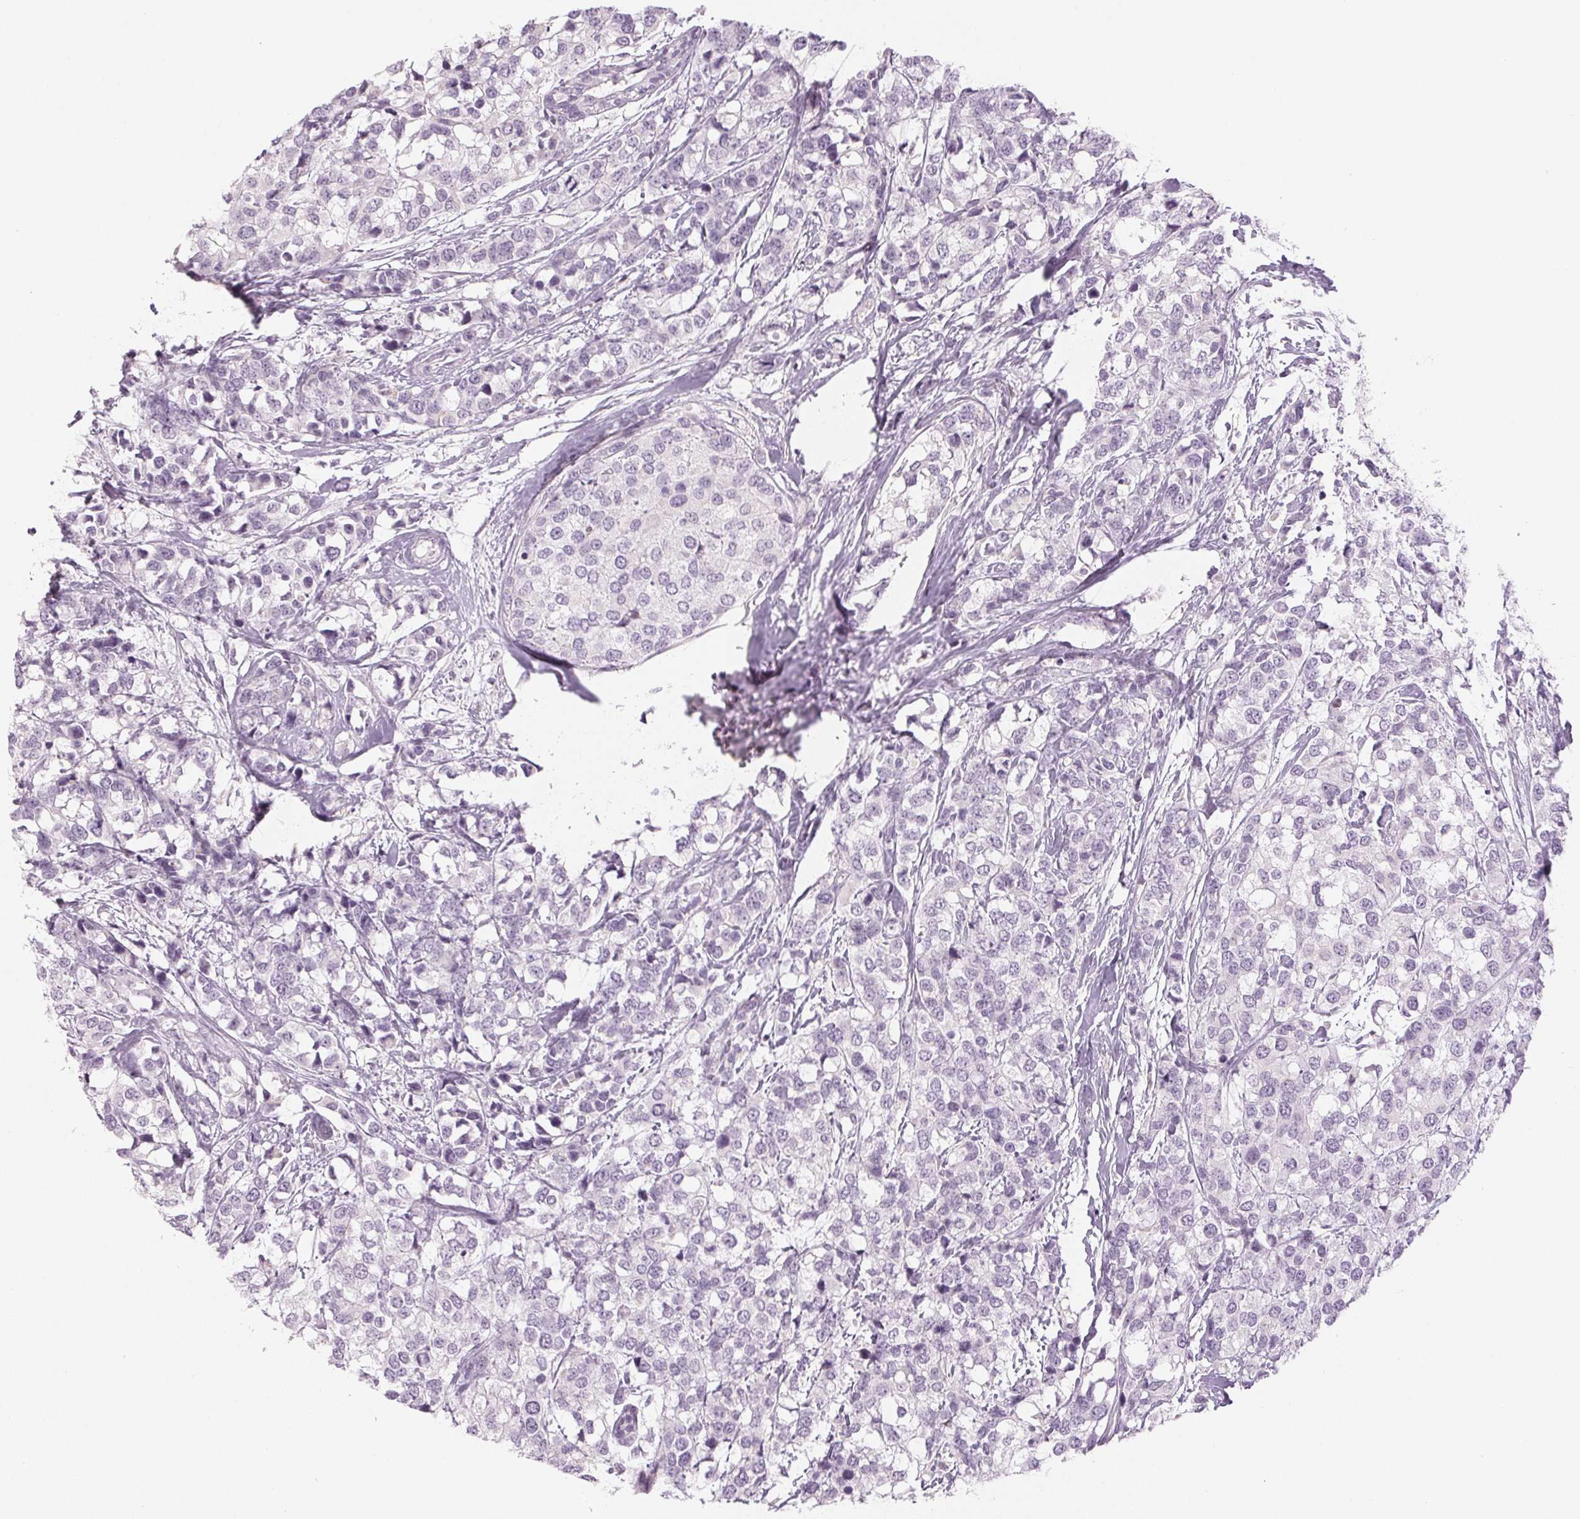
{"staining": {"intensity": "negative", "quantity": "none", "location": "none"}, "tissue": "breast cancer", "cell_type": "Tumor cells", "image_type": "cancer", "snomed": [{"axis": "morphology", "description": "Lobular carcinoma"}, {"axis": "topography", "description": "Breast"}], "caption": "Tumor cells are negative for protein expression in human breast cancer.", "gene": "EHHADH", "patient": {"sex": "female", "age": 59}}